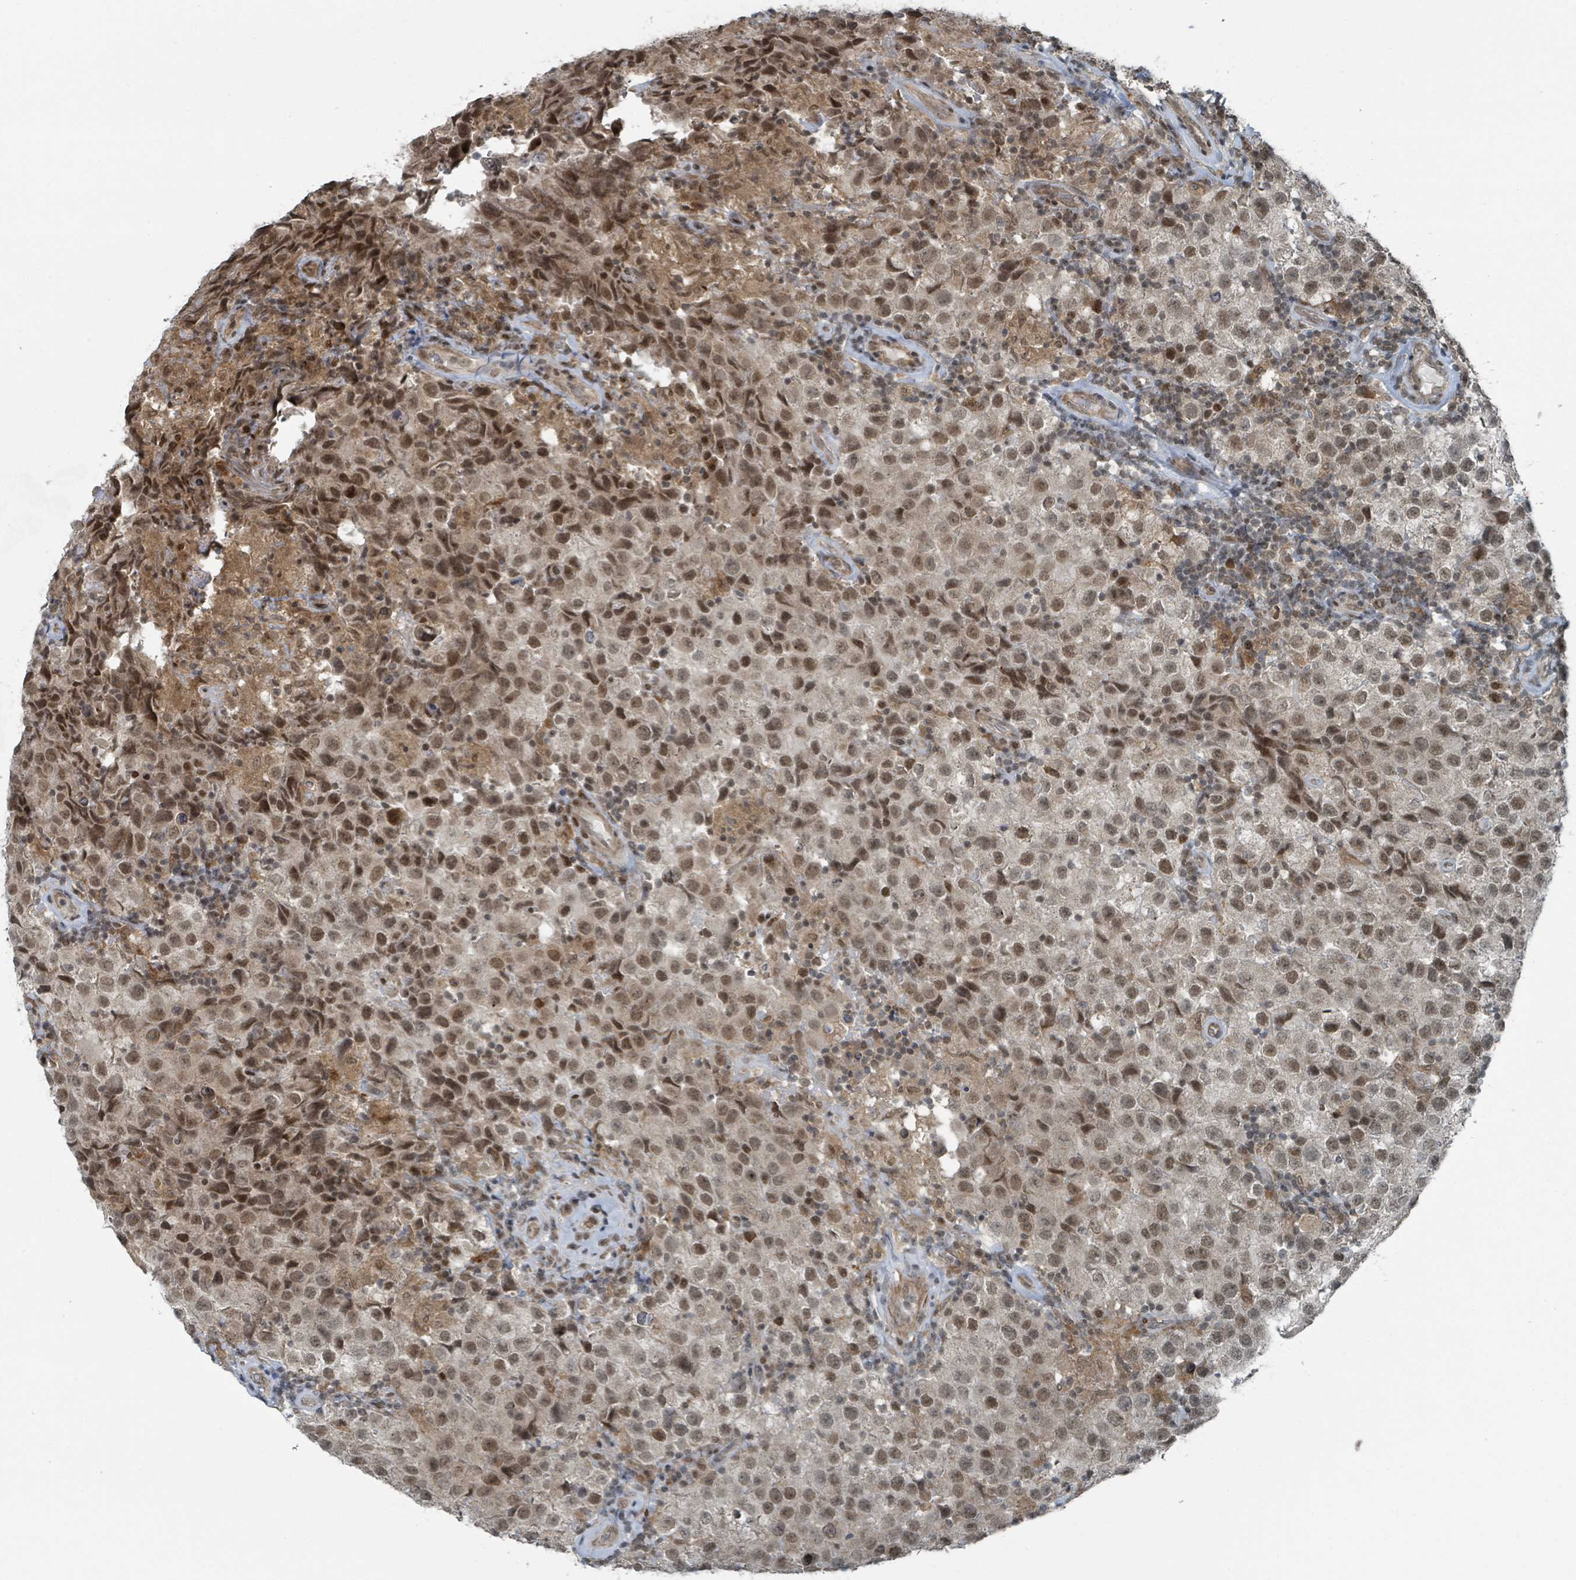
{"staining": {"intensity": "moderate", "quantity": ">75%", "location": "nuclear"}, "tissue": "testis cancer", "cell_type": "Tumor cells", "image_type": "cancer", "snomed": [{"axis": "morphology", "description": "Seminoma, NOS"}, {"axis": "morphology", "description": "Carcinoma, Embryonal, NOS"}, {"axis": "topography", "description": "Testis"}], "caption": "An immunohistochemistry (IHC) photomicrograph of neoplastic tissue is shown. Protein staining in brown shows moderate nuclear positivity in testis cancer (seminoma) within tumor cells.", "gene": "PHIP", "patient": {"sex": "male", "age": 41}}